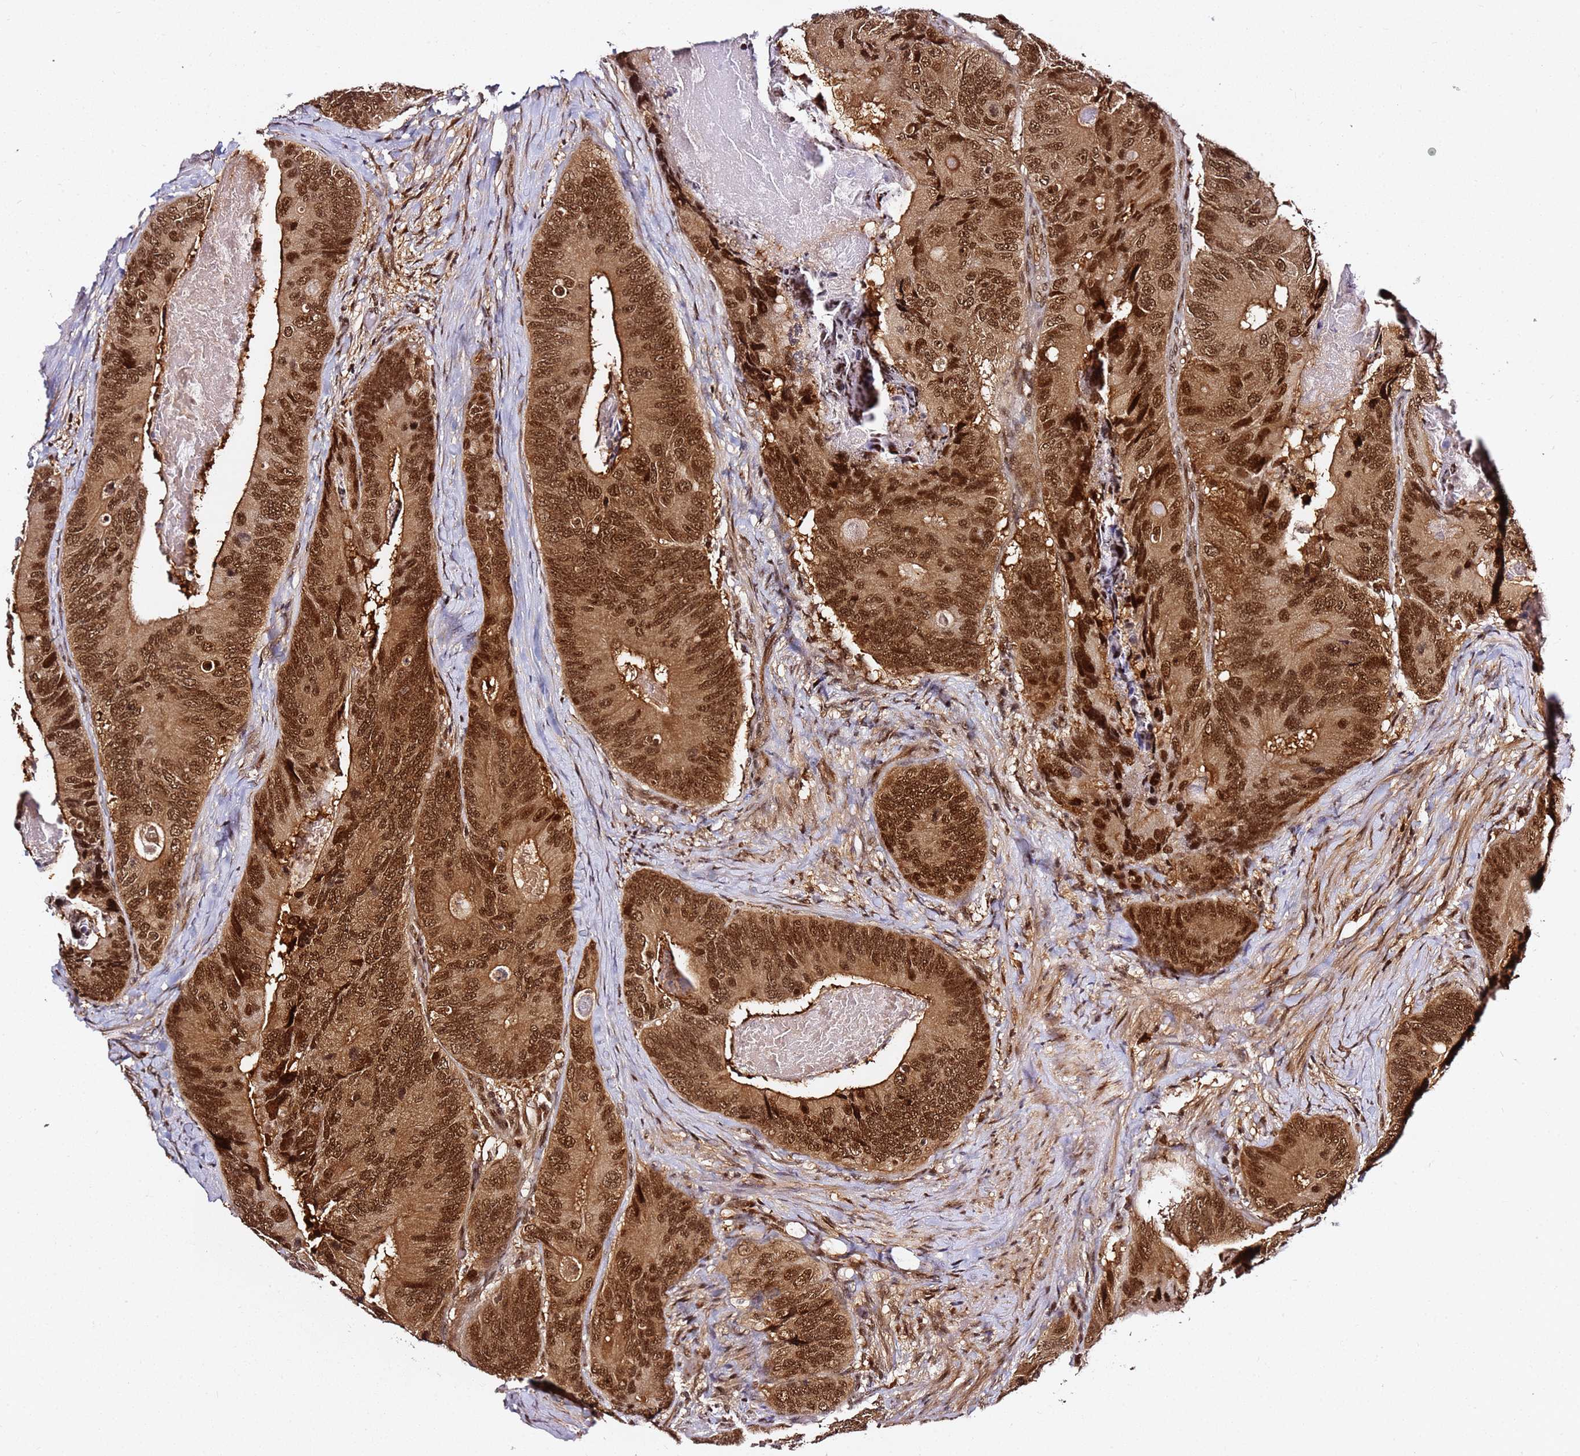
{"staining": {"intensity": "strong", "quantity": ">75%", "location": "cytoplasmic/membranous,nuclear"}, "tissue": "colorectal cancer", "cell_type": "Tumor cells", "image_type": "cancer", "snomed": [{"axis": "morphology", "description": "Adenocarcinoma, NOS"}, {"axis": "topography", "description": "Colon"}], "caption": "Human colorectal cancer (adenocarcinoma) stained with a protein marker demonstrates strong staining in tumor cells.", "gene": "RGS18", "patient": {"sex": "male", "age": 84}}